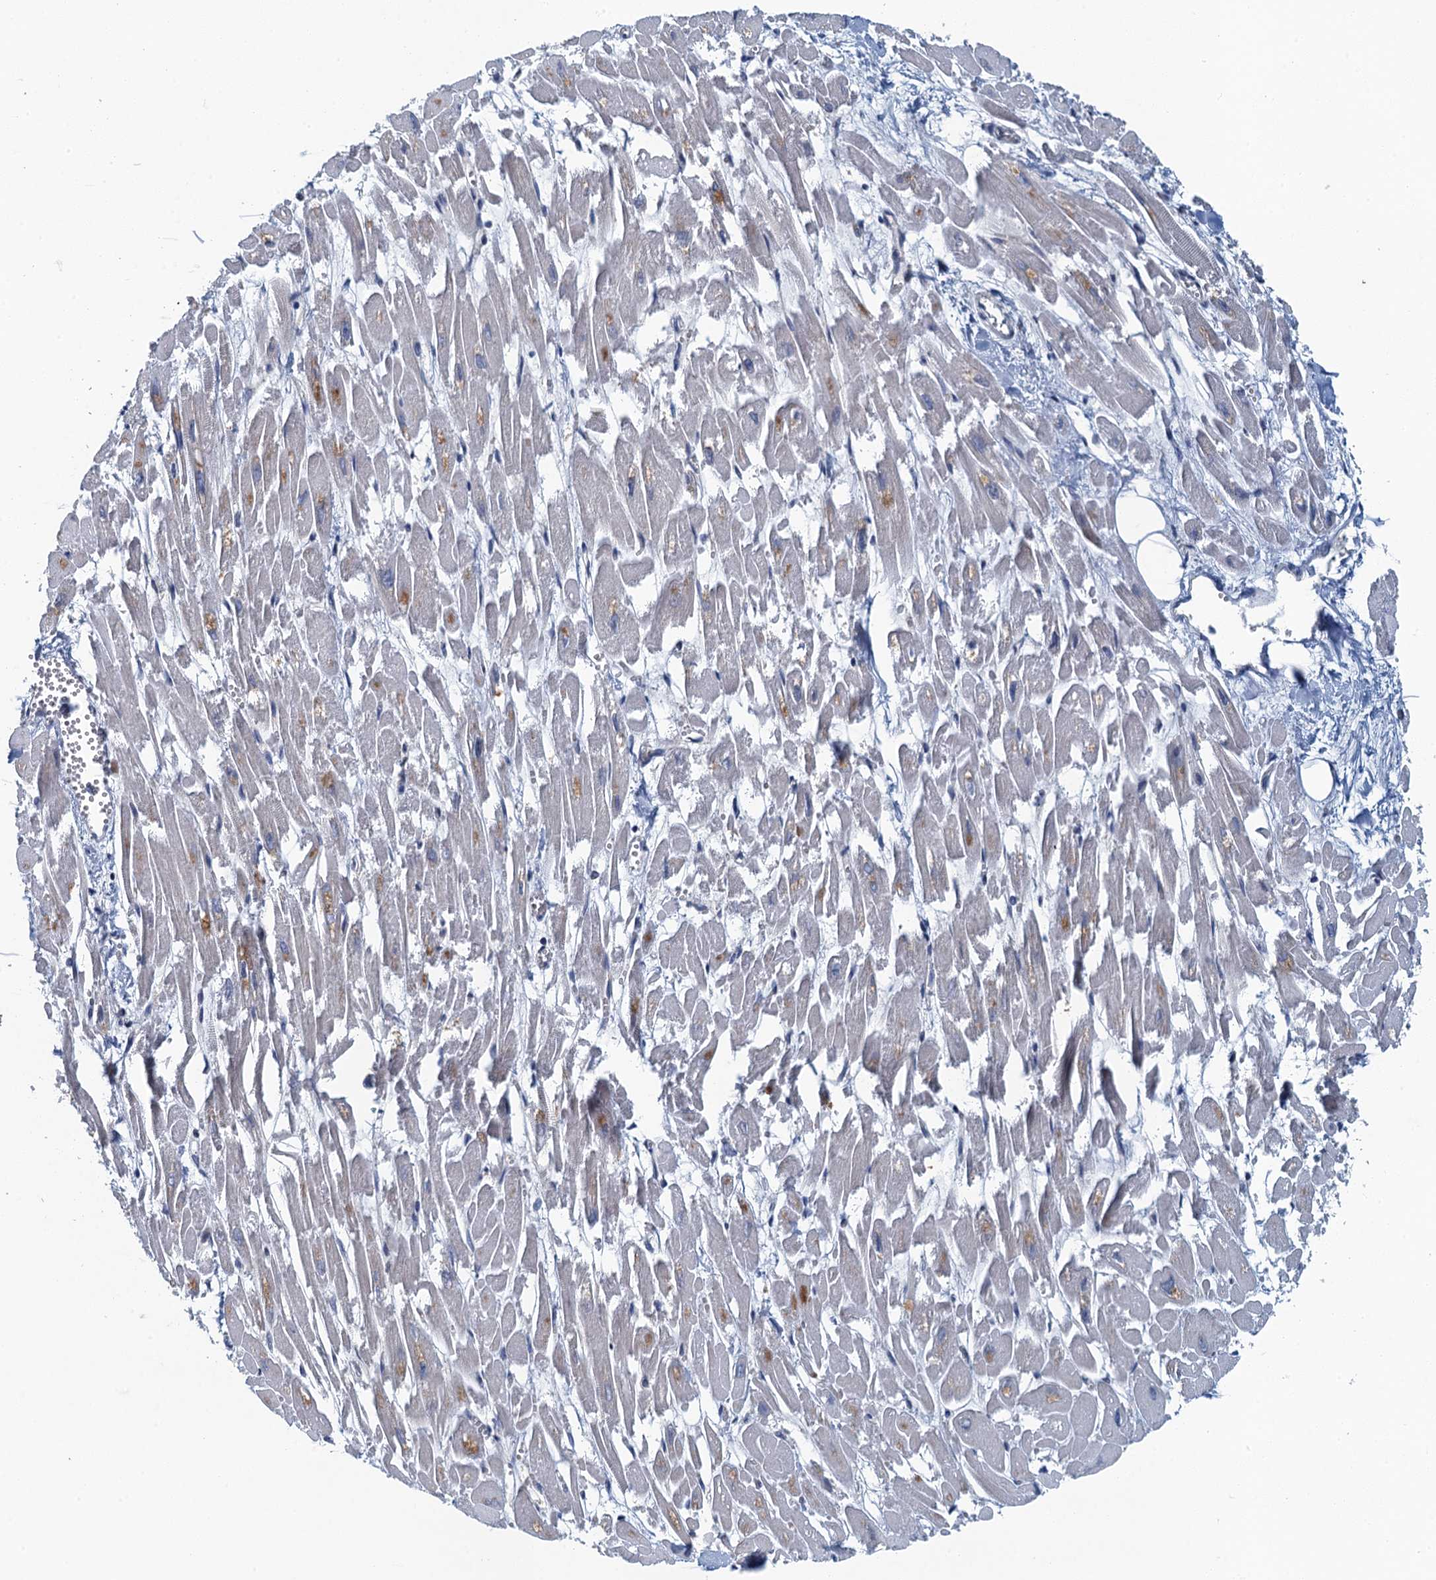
{"staining": {"intensity": "weak", "quantity": "<25%", "location": "cytoplasmic/membranous"}, "tissue": "heart muscle", "cell_type": "Cardiomyocytes", "image_type": "normal", "snomed": [{"axis": "morphology", "description": "Normal tissue, NOS"}, {"axis": "topography", "description": "Heart"}], "caption": "An immunohistochemistry micrograph of unremarkable heart muscle is shown. There is no staining in cardiomyocytes of heart muscle.", "gene": "NCKAP1L", "patient": {"sex": "male", "age": 54}}